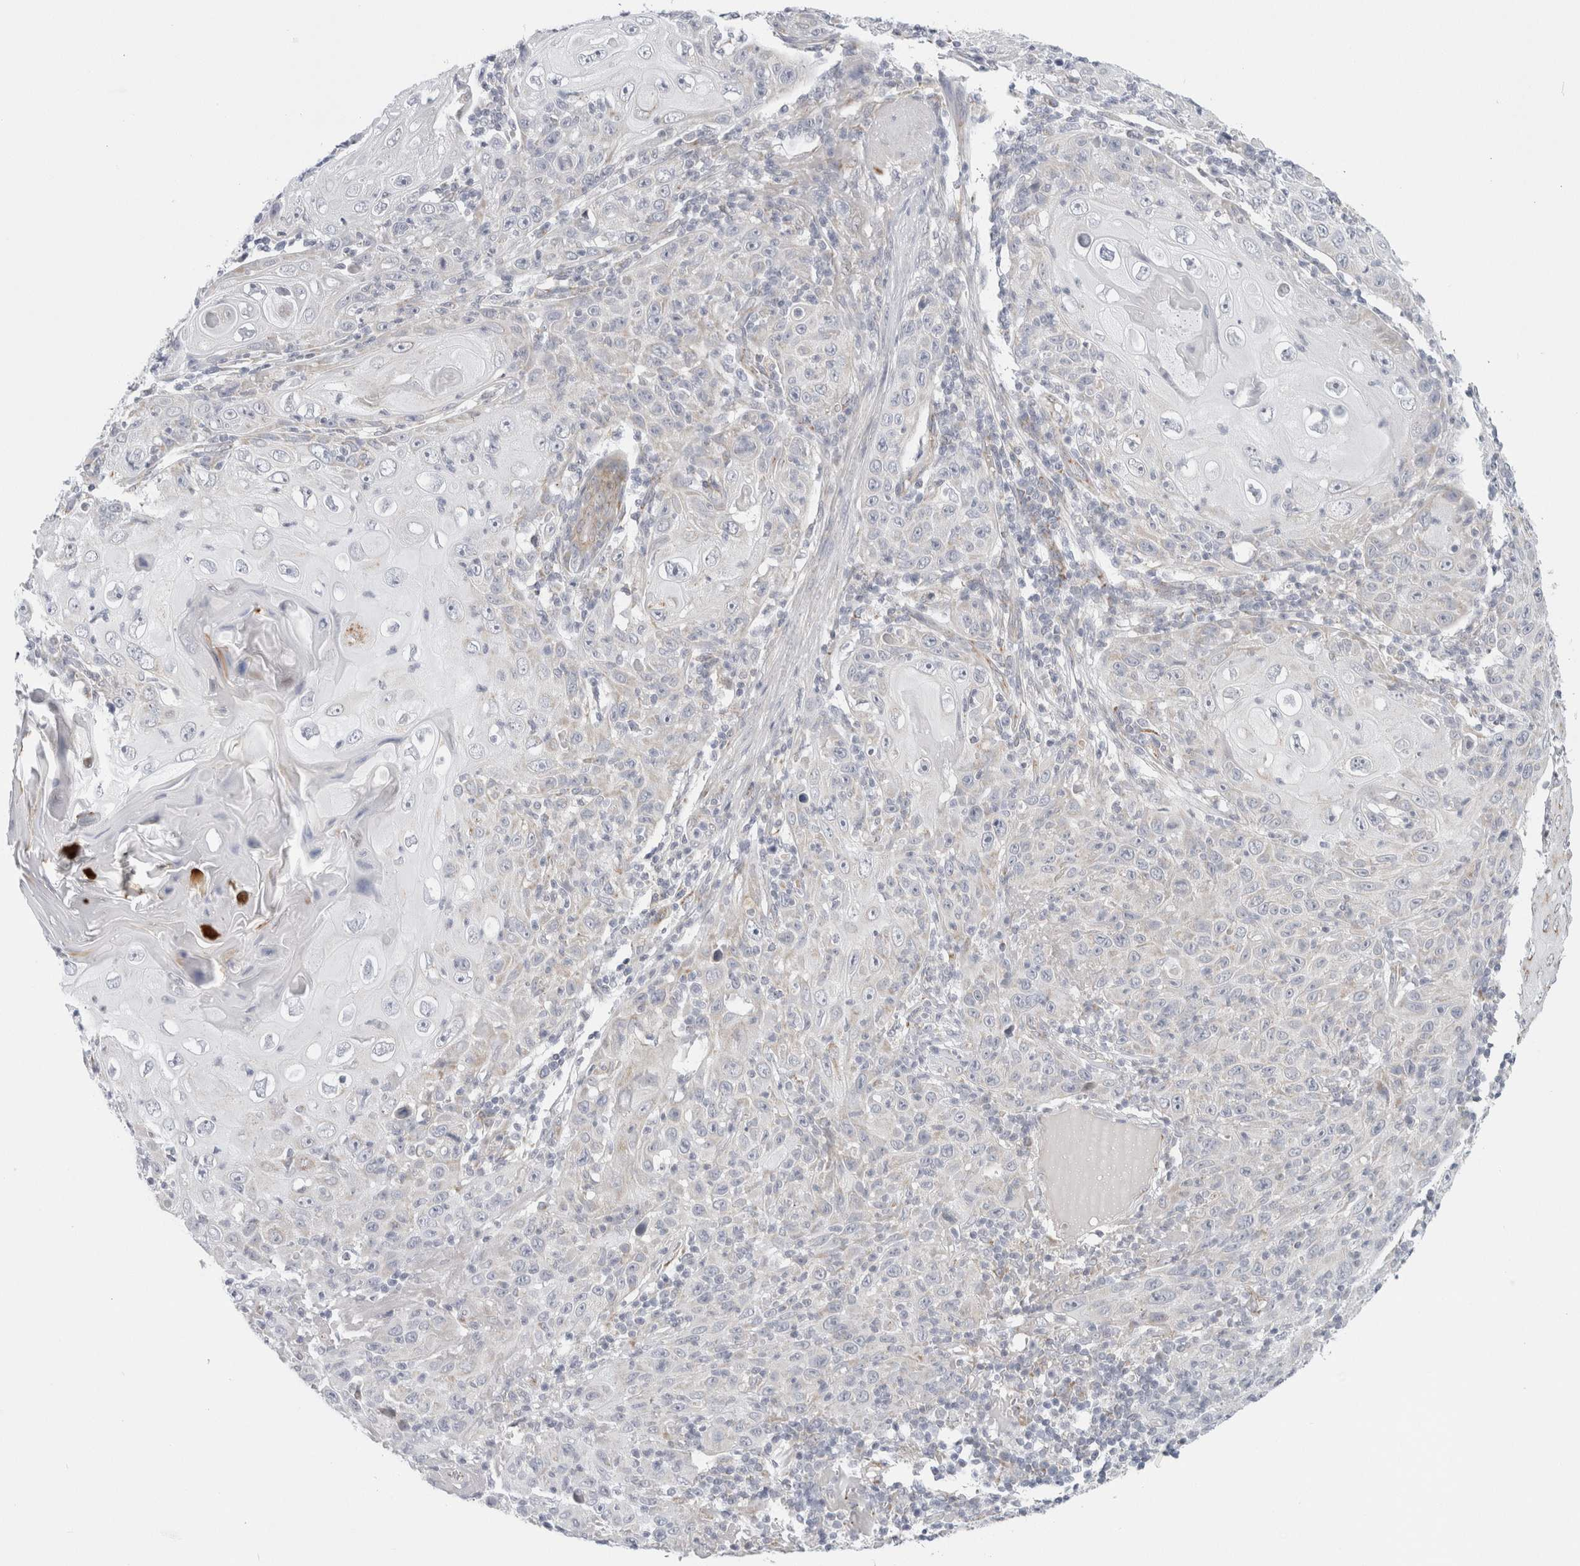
{"staining": {"intensity": "negative", "quantity": "none", "location": "none"}, "tissue": "skin cancer", "cell_type": "Tumor cells", "image_type": "cancer", "snomed": [{"axis": "morphology", "description": "Squamous cell carcinoma, NOS"}, {"axis": "topography", "description": "Skin"}], "caption": "A micrograph of skin cancer stained for a protein exhibits no brown staining in tumor cells. The staining was performed using DAB (3,3'-diaminobenzidine) to visualize the protein expression in brown, while the nuclei were stained in blue with hematoxylin (Magnification: 20x).", "gene": "FAHD1", "patient": {"sex": "female", "age": 88}}